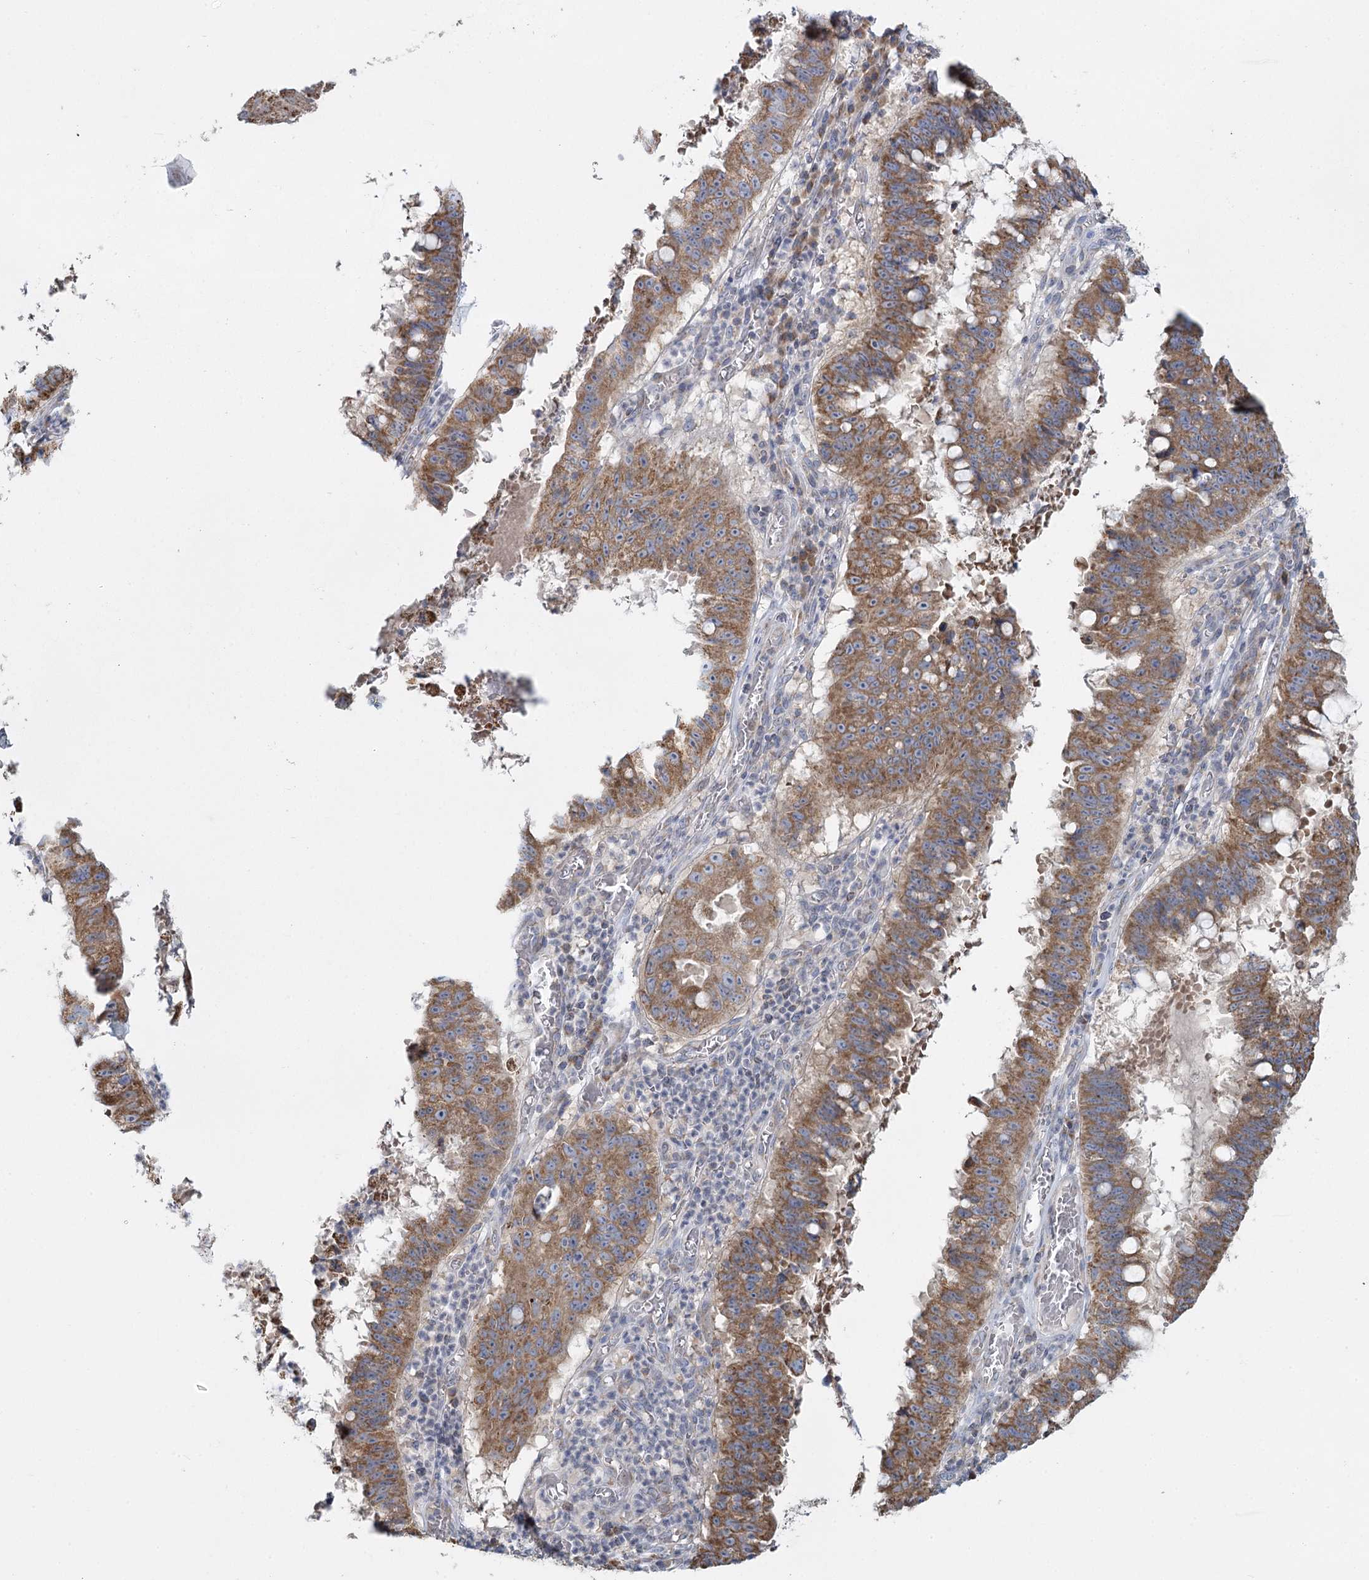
{"staining": {"intensity": "moderate", "quantity": ">75%", "location": "cytoplasmic/membranous"}, "tissue": "stomach cancer", "cell_type": "Tumor cells", "image_type": "cancer", "snomed": [{"axis": "morphology", "description": "Adenocarcinoma, NOS"}, {"axis": "topography", "description": "Stomach"}], "caption": "Adenocarcinoma (stomach) stained for a protein (brown) demonstrates moderate cytoplasmic/membranous positive staining in about >75% of tumor cells.", "gene": "ACOX2", "patient": {"sex": "male", "age": 59}}